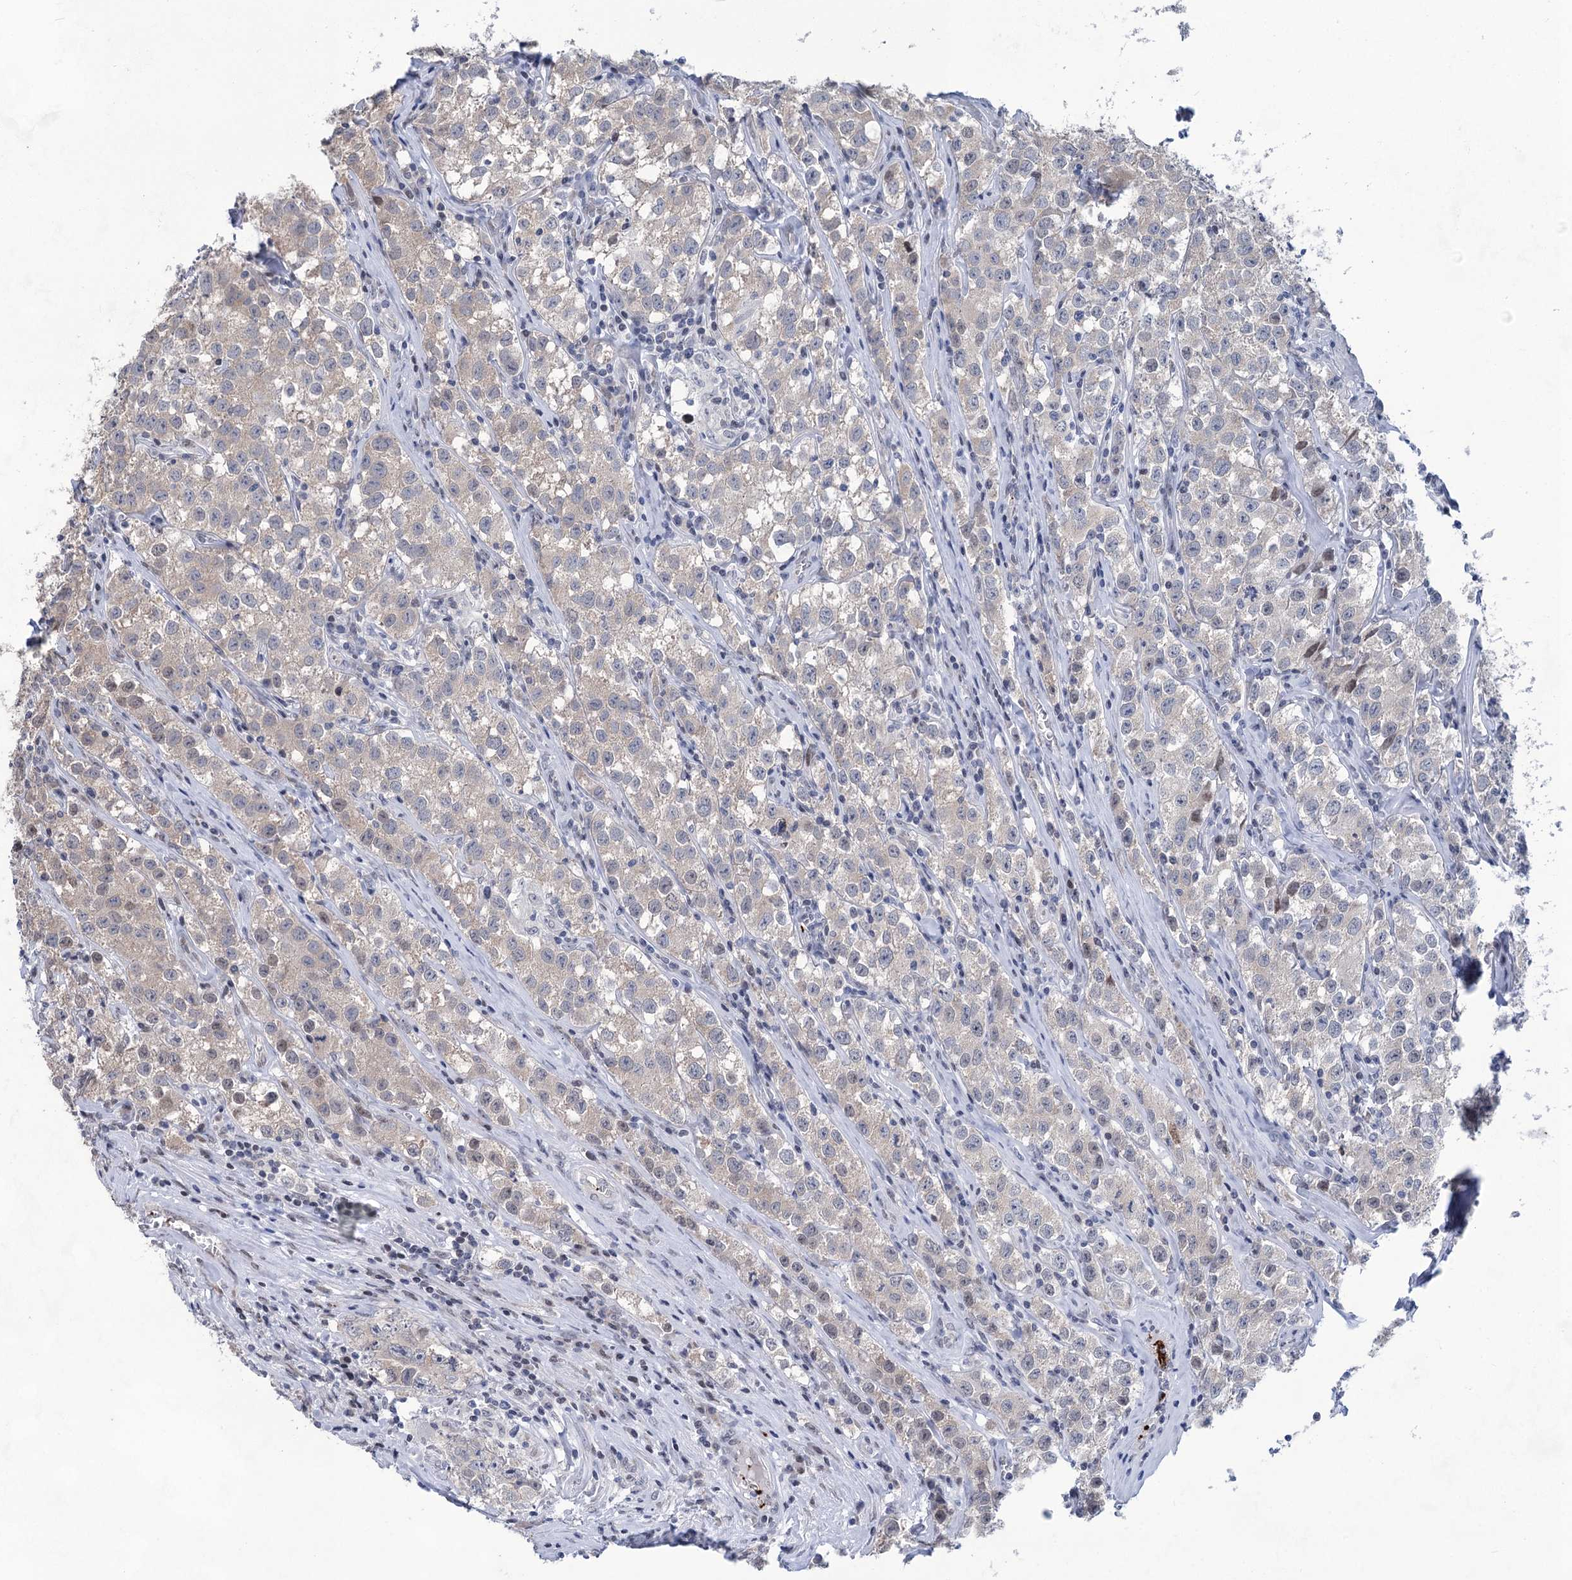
{"staining": {"intensity": "negative", "quantity": "none", "location": "none"}, "tissue": "testis cancer", "cell_type": "Tumor cells", "image_type": "cancer", "snomed": [{"axis": "morphology", "description": "Seminoma, NOS"}, {"axis": "morphology", "description": "Carcinoma, Embryonal, NOS"}, {"axis": "topography", "description": "Testis"}], "caption": "This is an immunohistochemistry (IHC) histopathology image of embryonal carcinoma (testis). There is no positivity in tumor cells.", "gene": "MON2", "patient": {"sex": "male", "age": 43}}